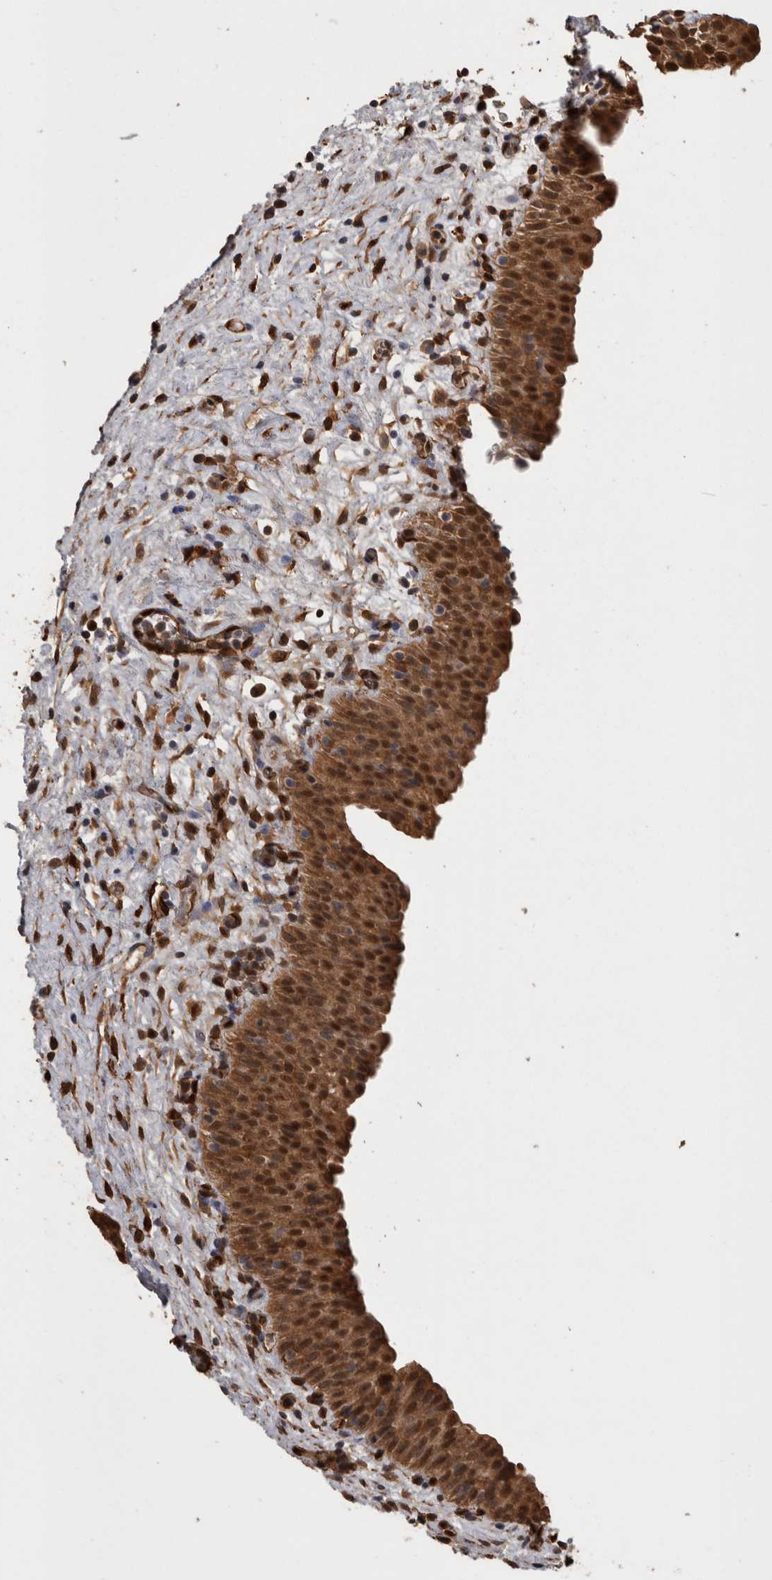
{"staining": {"intensity": "strong", "quantity": ">75%", "location": "cytoplasmic/membranous,nuclear"}, "tissue": "urinary bladder", "cell_type": "Urothelial cells", "image_type": "normal", "snomed": [{"axis": "morphology", "description": "Normal tissue, NOS"}, {"axis": "topography", "description": "Urinary bladder"}], "caption": "Protein expression analysis of benign urinary bladder demonstrates strong cytoplasmic/membranous,nuclear expression in about >75% of urothelial cells.", "gene": "LXN", "patient": {"sex": "male", "age": 82}}